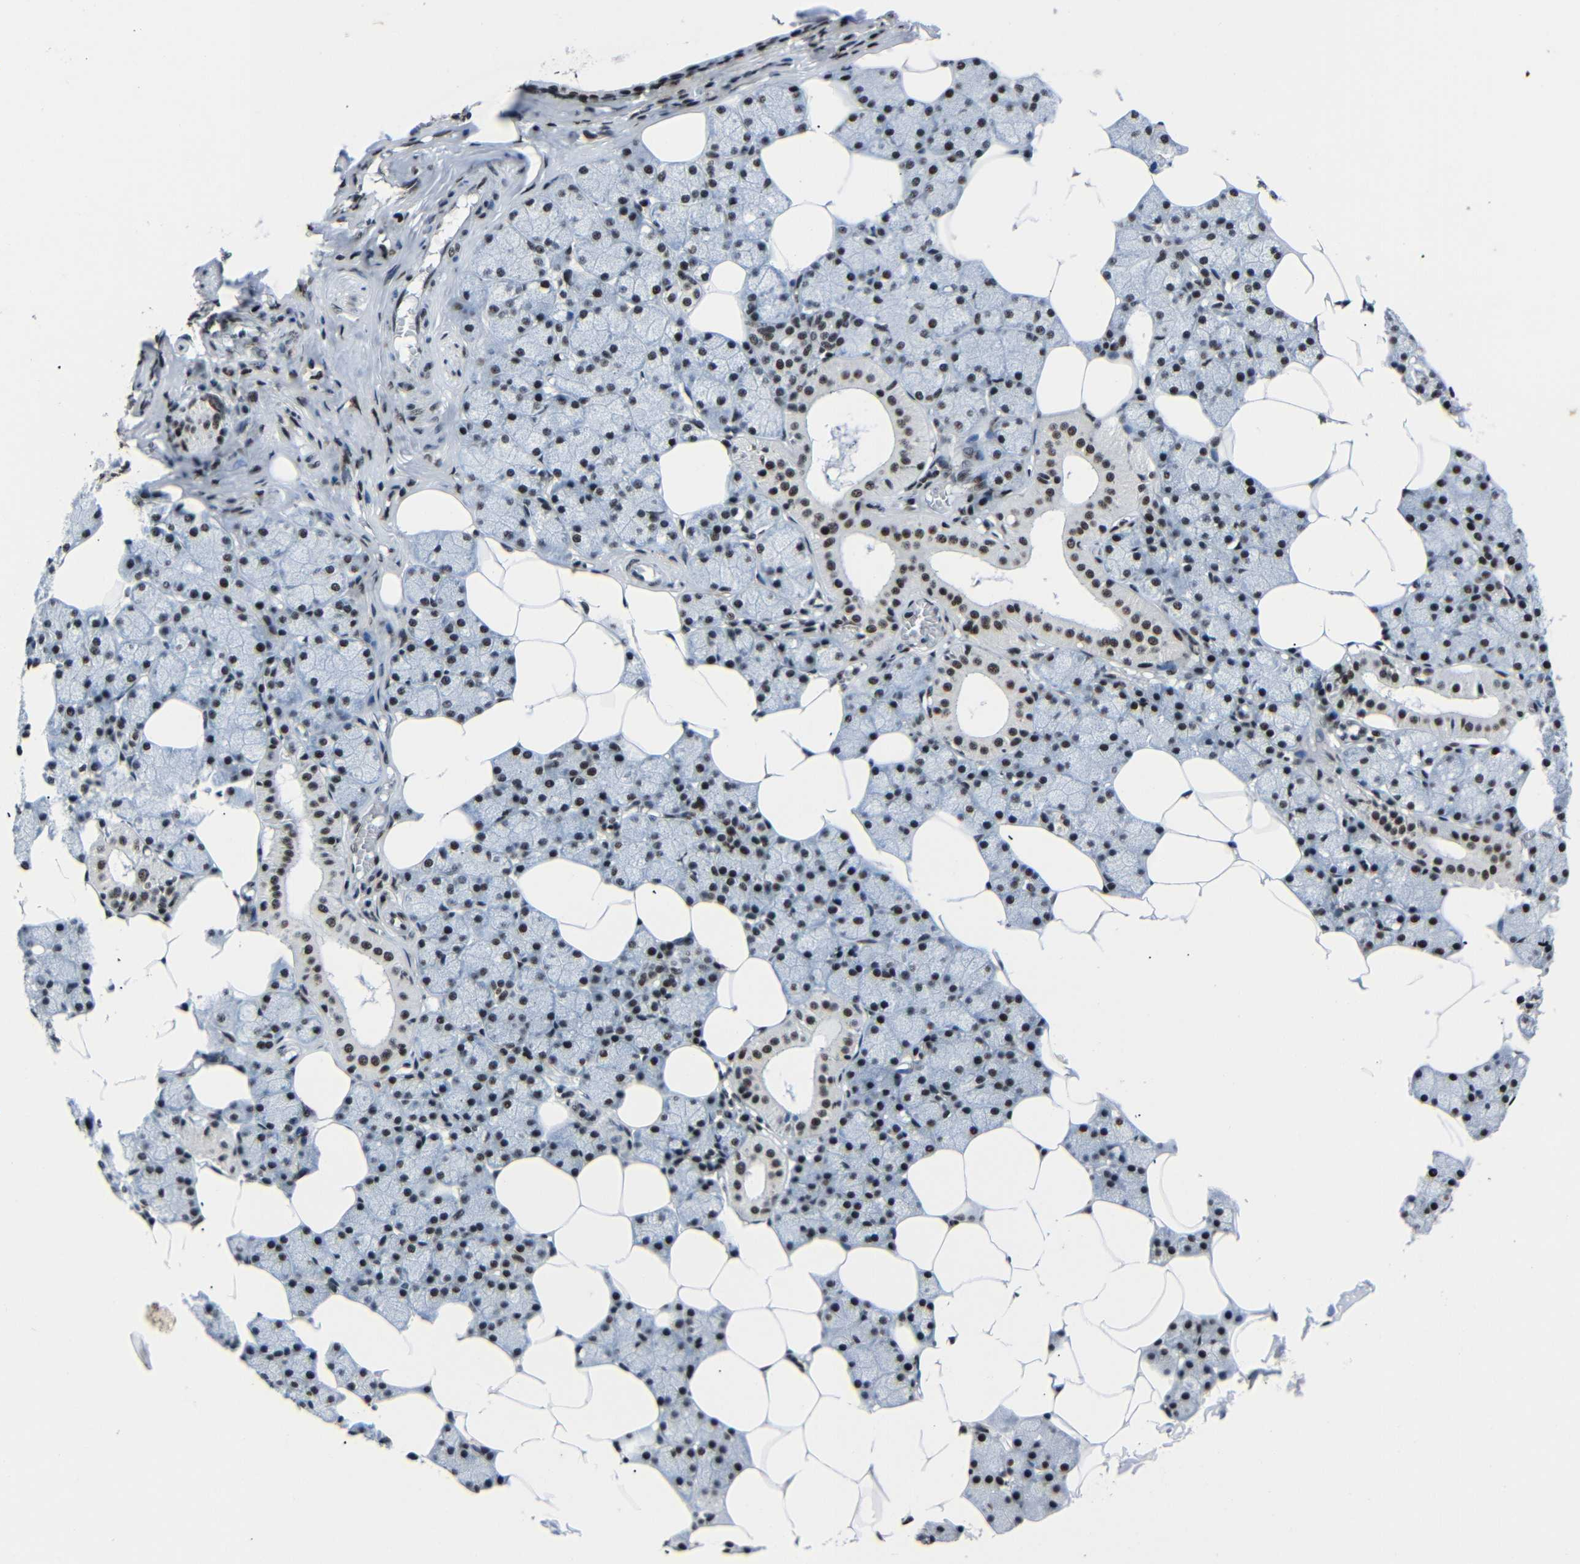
{"staining": {"intensity": "strong", "quantity": ">75%", "location": "nuclear"}, "tissue": "salivary gland", "cell_type": "Glandular cells", "image_type": "normal", "snomed": [{"axis": "morphology", "description": "Normal tissue, NOS"}, {"axis": "topography", "description": "Salivary gland"}], "caption": "Immunohistochemical staining of normal salivary gland exhibits strong nuclear protein positivity in approximately >75% of glandular cells.", "gene": "SRSF1", "patient": {"sex": "male", "age": 62}}